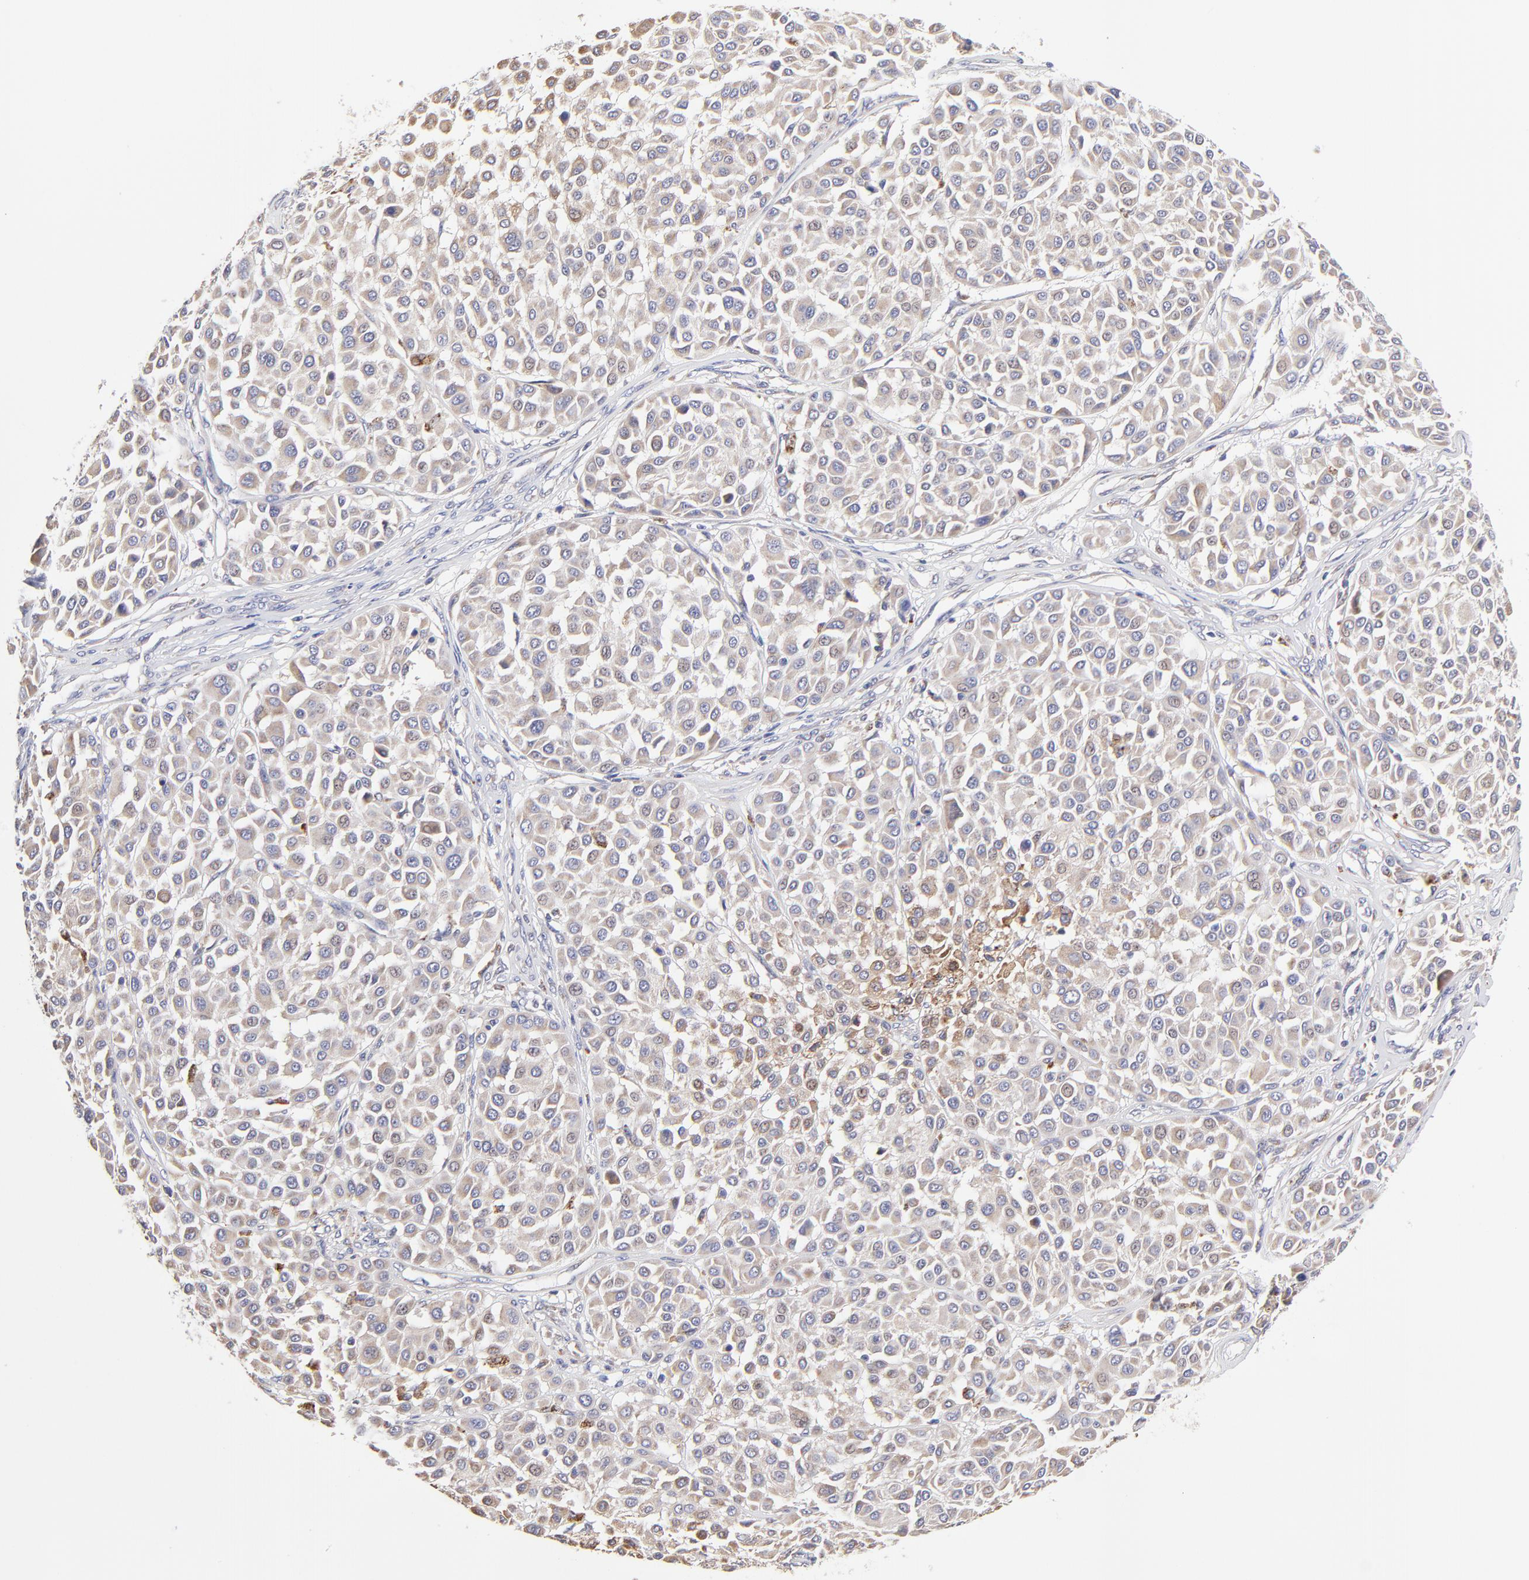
{"staining": {"intensity": "weak", "quantity": ">75%", "location": "cytoplasmic/membranous"}, "tissue": "melanoma", "cell_type": "Tumor cells", "image_type": "cancer", "snomed": [{"axis": "morphology", "description": "Malignant melanoma, Metastatic site"}, {"axis": "topography", "description": "Soft tissue"}], "caption": "A photomicrograph of human melanoma stained for a protein shows weak cytoplasmic/membranous brown staining in tumor cells.", "gene": "GCSAM", "patient": {"sex": "male", "age": 41}}